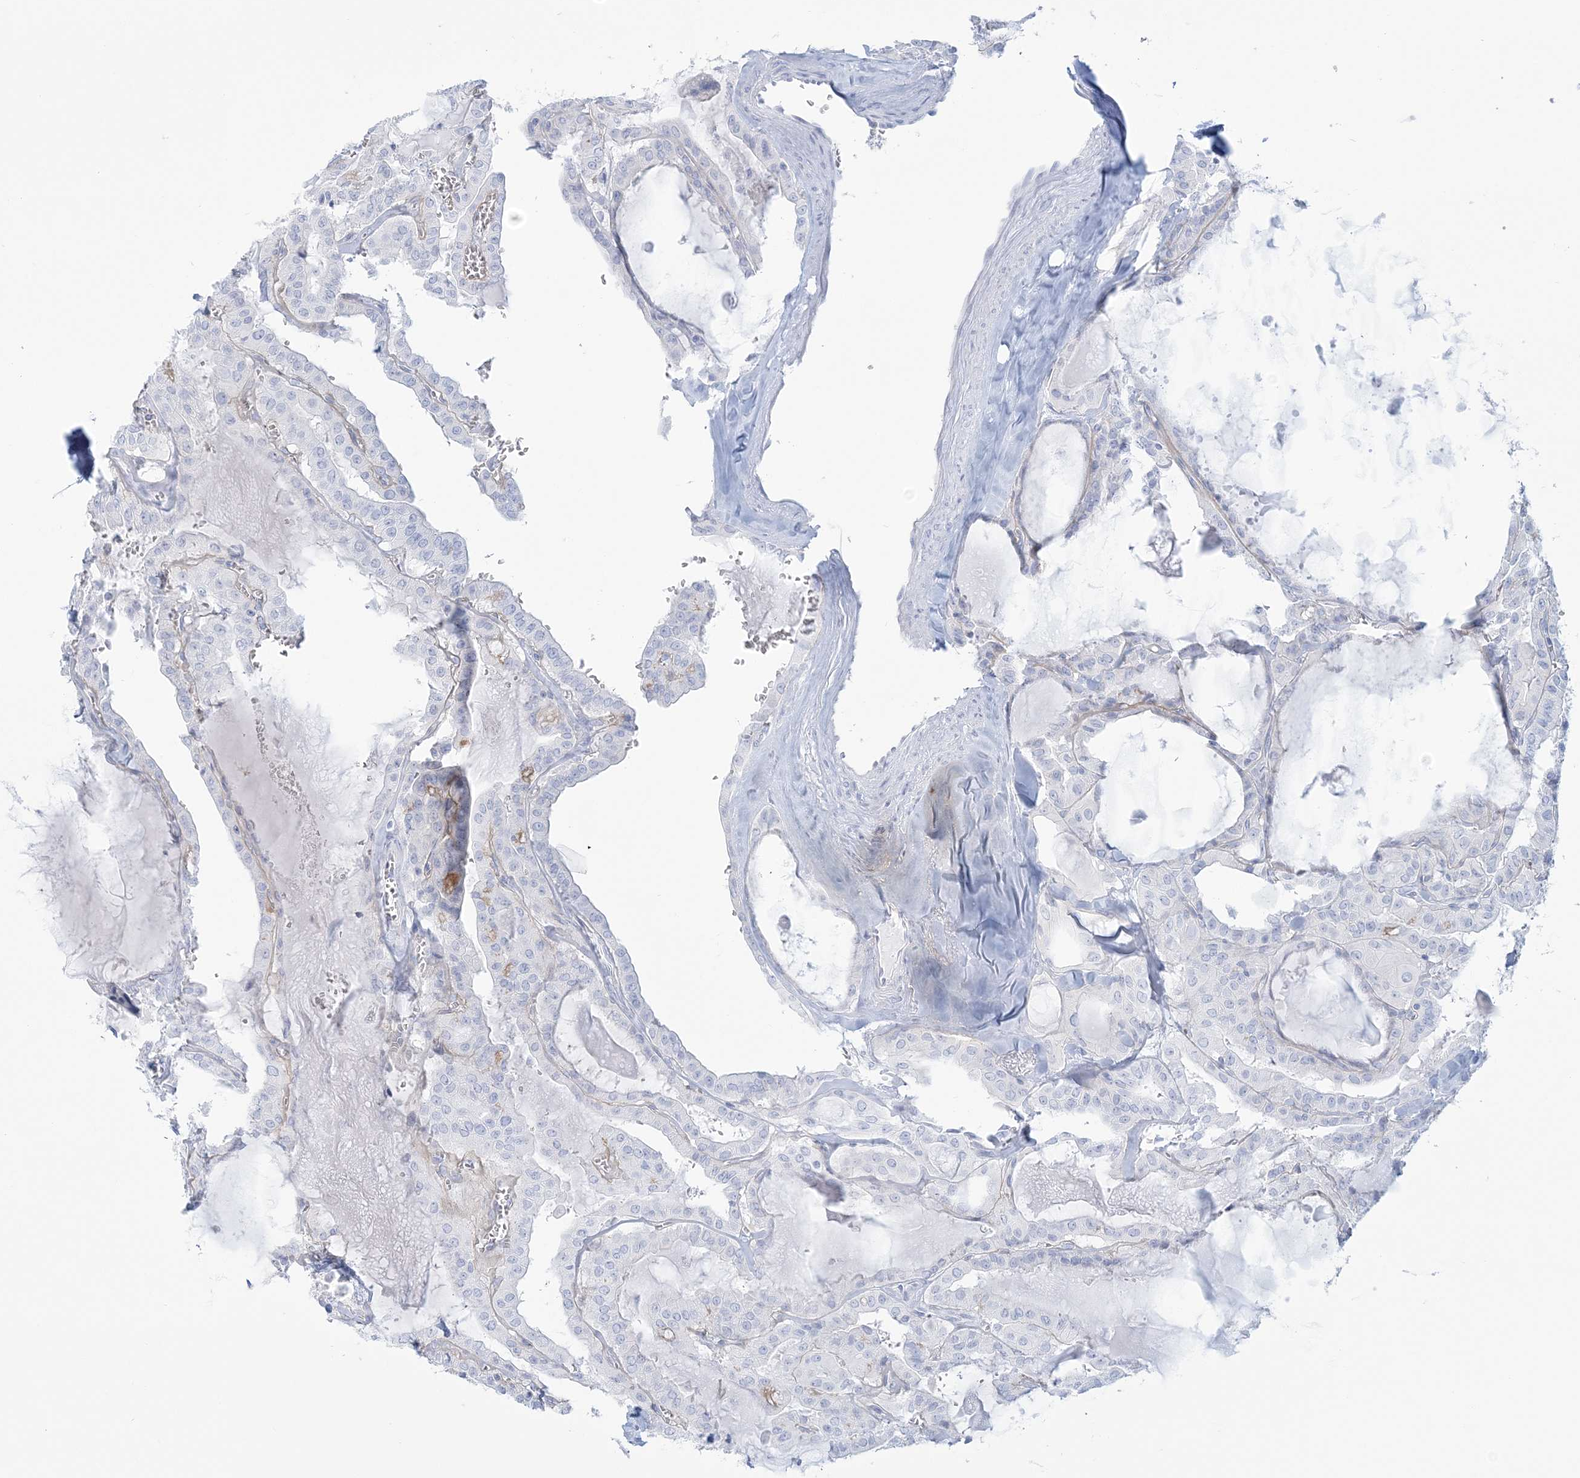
{"staining": {"intensity": "negative", "quantity": "none", "location": "none"}, "tissue": "thyroid cancer", "cell_type": "Tumor cells", "image_type": "cancer", "snomed": [{"axis": "morphology", "description": "Papillary adenocarcinoma, NOS"}, {"axis": "topography", "description": "Thyroid gland"}], "caption": "High power microscopy image of an immunohistochemistry micrograph of thyroid papillary adenocarcinoma, revealing no significant staining in tumor cells.", "gene": "ADGB", "patient": {"sex": "male", "age": 52}}